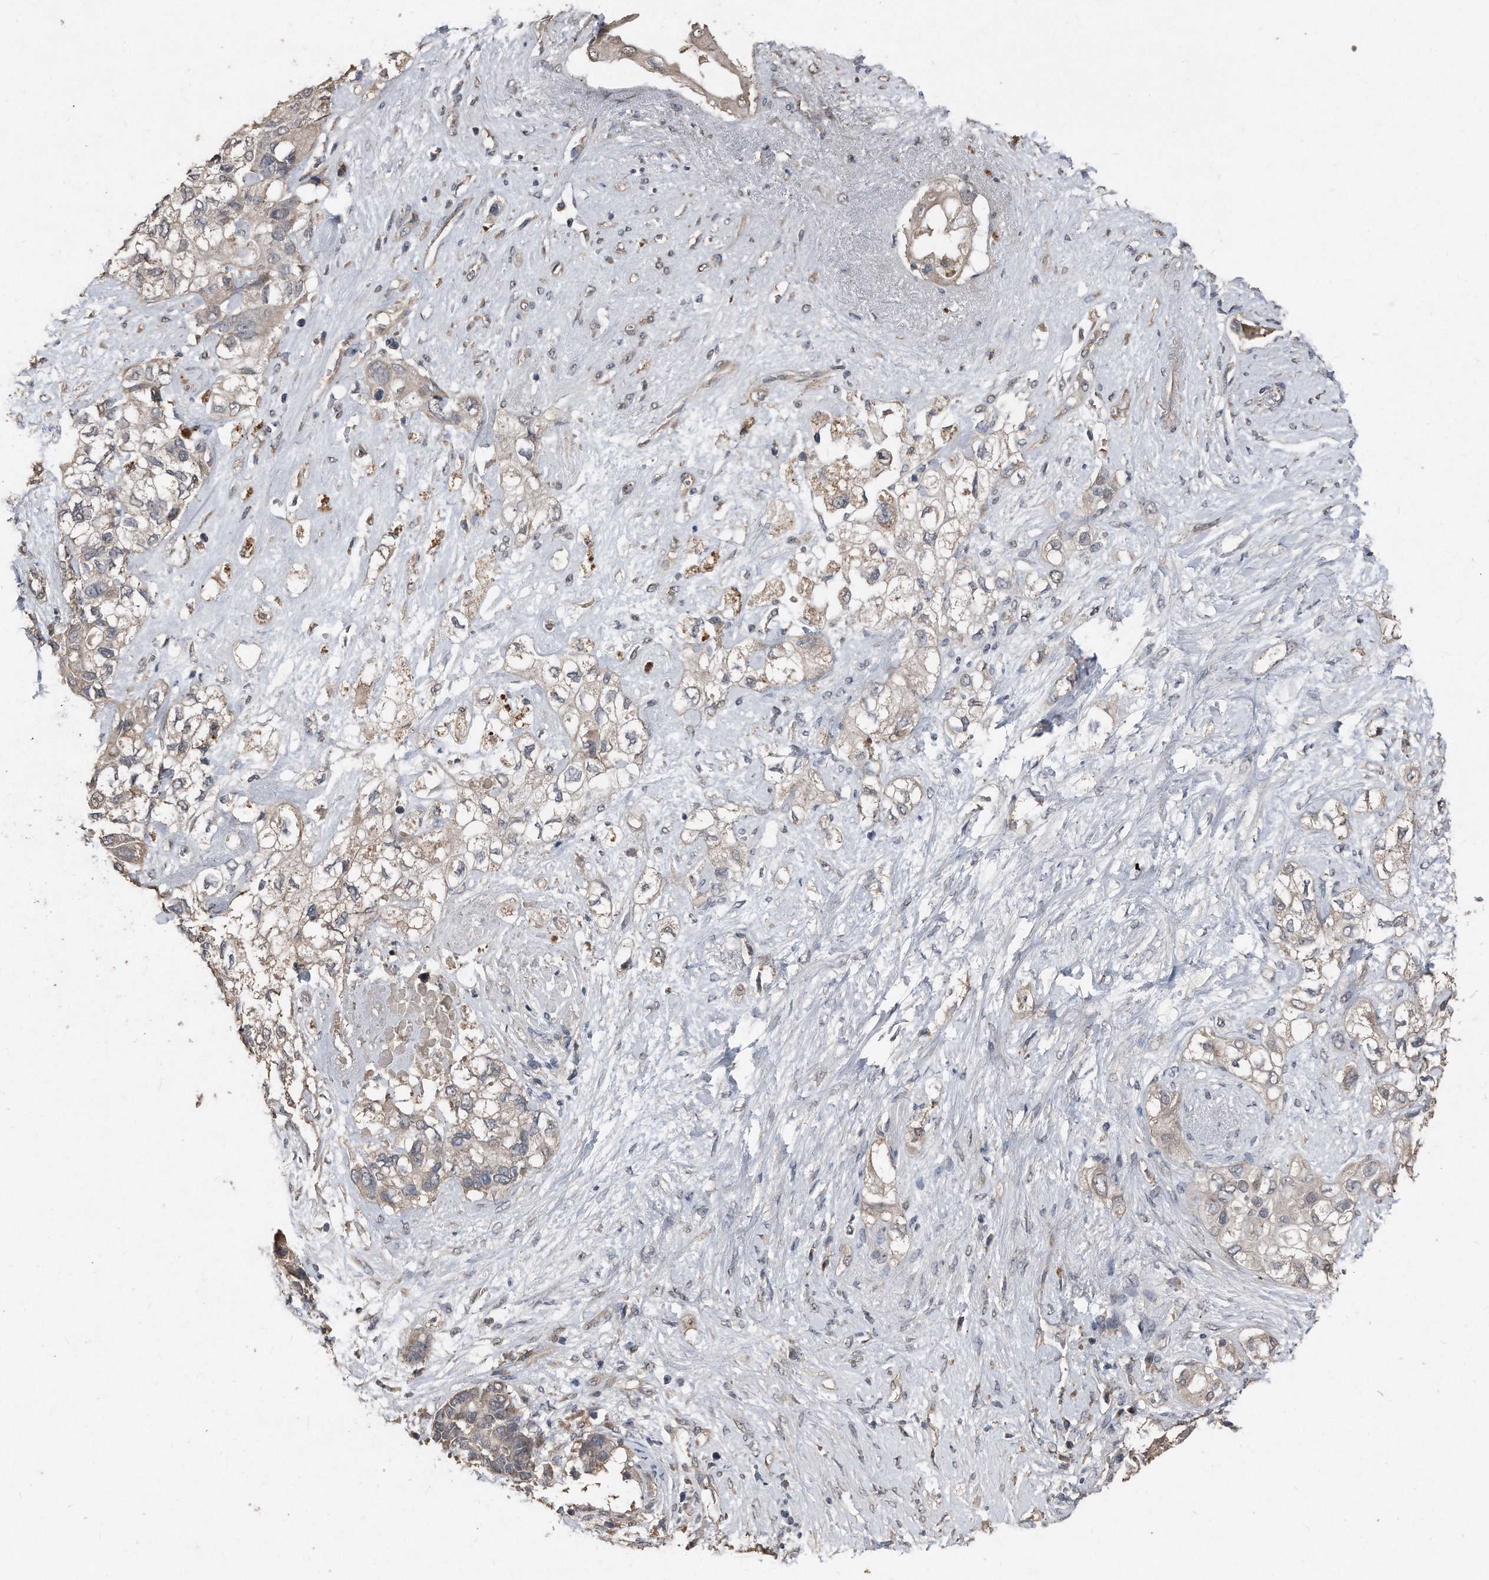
{"staining": {"intensity": "negative", "quantity": "none", "location": "none"}, "tissue": "pancreatic cancer", "cell_type": "Tumor cells", "image_type": "cancer", "snomed": [{"axis": "morphology", "description": "Adenocarcinoma, NOS"}, {"axis": "topography", "description": "Pancreas"}], "caption": "DAB immunohistochemical staining of adenocarcinoma (pancreatic) reveals no significant positivity in tumor cells.", "gene": "ANKRD10", "patient": {"sex": "female", "age": 56}}